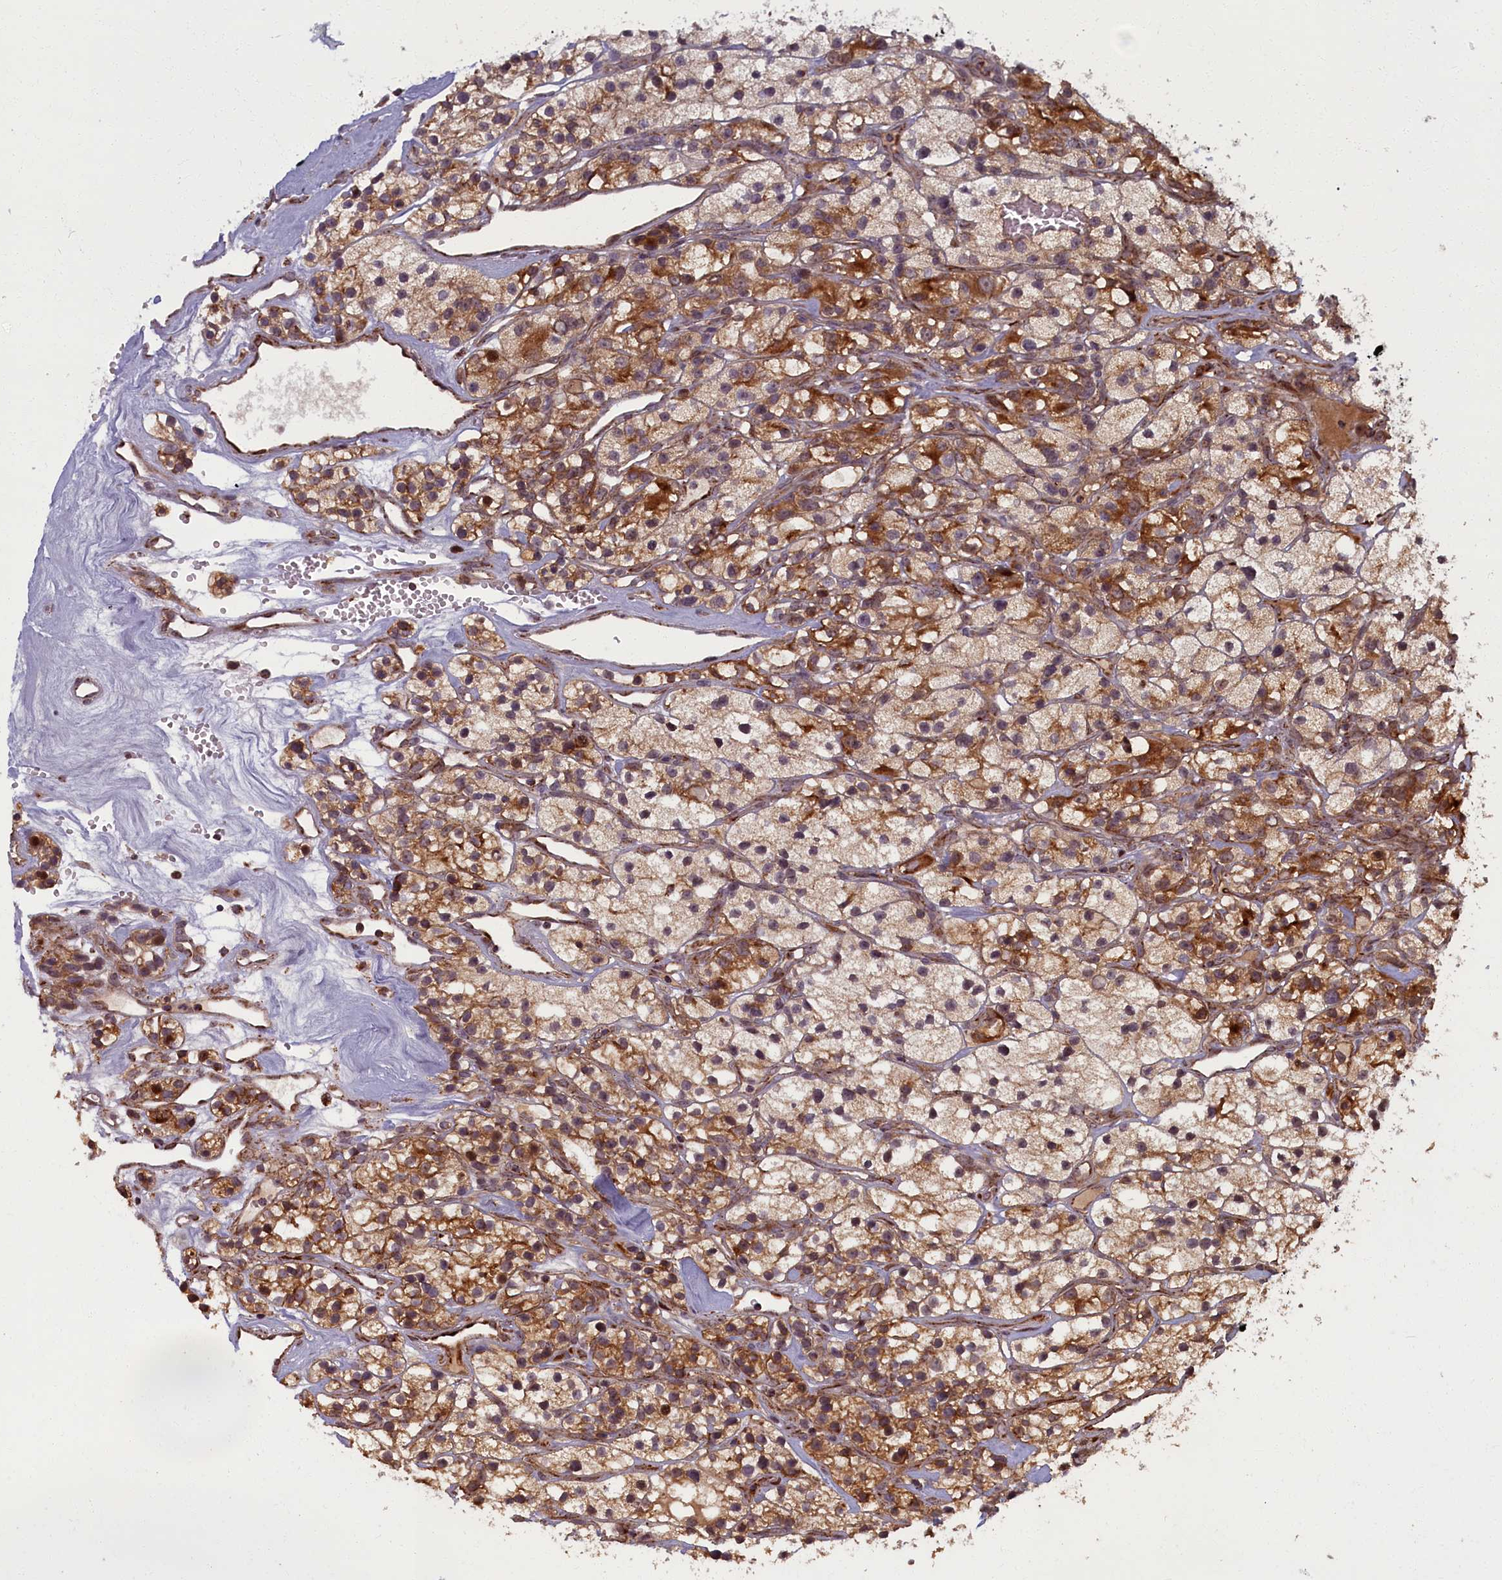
{"staining": {"intensity": "moderate", "quantity": ">75%", "location": "cytoplasmic/membranous"}, "tissue": "renal cancer", "cell_type": "Tumor cells", "image_type": "cancer", "snomed": [{"axis": "morphology", "description": "Adenocarcinoma, NOS"}, {"axis": "topography", "description": "Kidney"}], "caption": "Tumor cells exhibit moderate cytoplasmic/membranous positivity in approximately >75% of cells in renal cancer (adenocarcinoma).", "gene": "PLA2G10", "patient": {"sex": "female", "age": 57}}